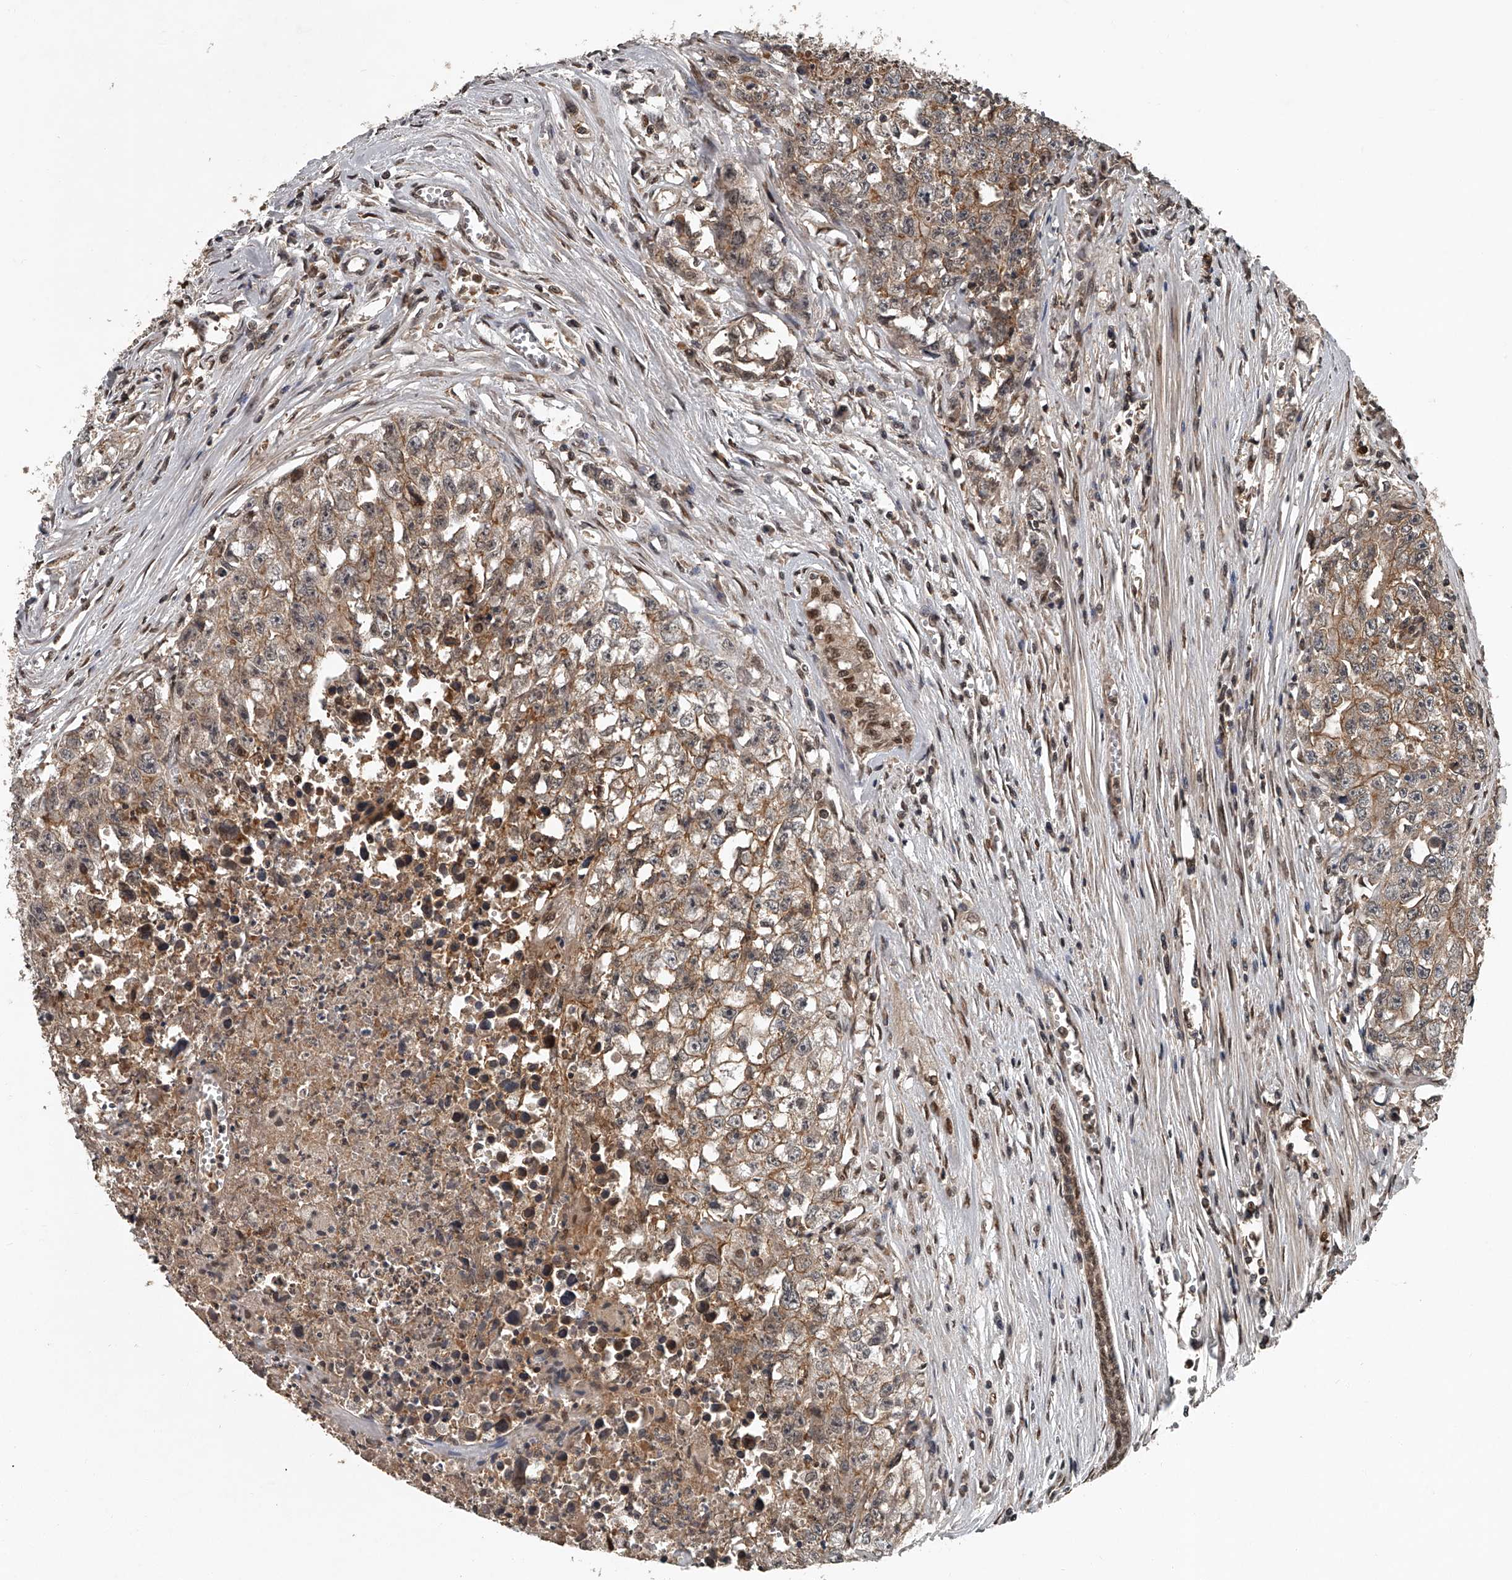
{"staining": {"intensity": "moderate", "quantity": ">75%", "location": "cytoplasmic/membranous"}, "tissue": "testis cancer", "cell_type": "Tumor cells", "image_type": "cancer", "snomed": [{"axis": "morphology", "description": "Seminoma, NOS"}, {"axis": "morphology", "description": "Carcinoma, Embryonal, NOS"}, {"axis": "topography", "description": "Testis"}], "caption": "Human testis cancer (embryonal carcinoma) stained with a brown dye displays moderate cytoplasmic/membranous positive positivity in approximately >75% of tumor cells.", "gene": "PLEKHG1", "patient": {"sex": "male", "age": 43}}